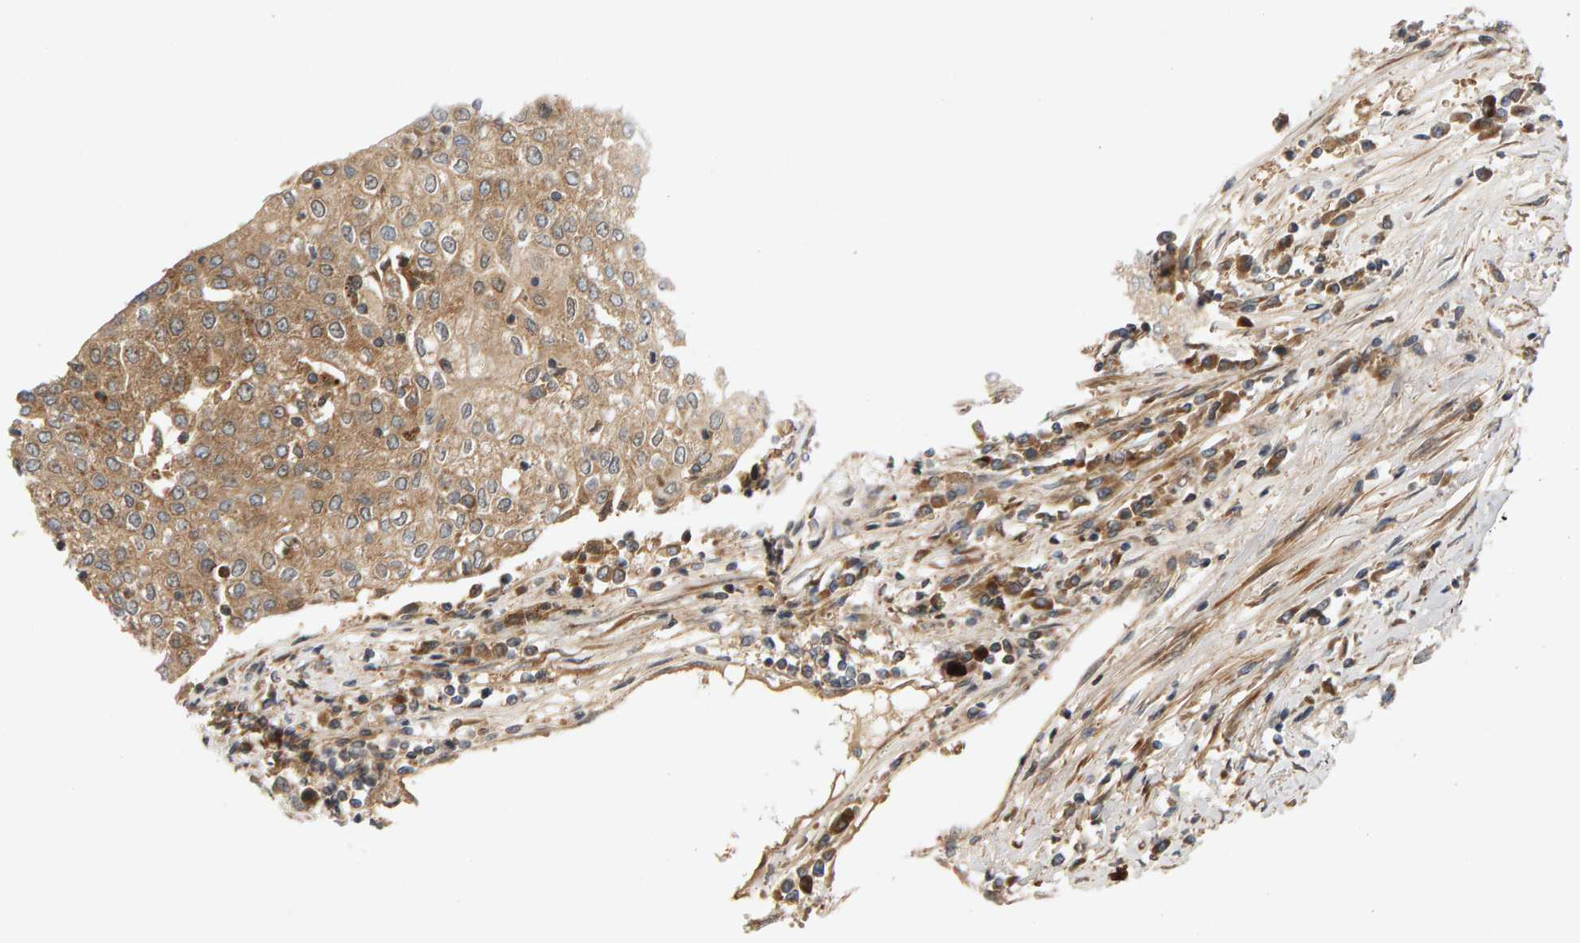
{"staining": {"intensity": "moderate", "quantity": ">75%", "location": "cytoplasmic/membranous"}, "tissue": "urothelial cancer", "cell_type": "Tumor cells", "image_type": "cancer", "snomed": [{"axis": "morphology", "description": "Urothelial carcinoma, High grade"}, {"axis": "topography", "description": "Urinary bladder"}], "caption": "Urothelial carcinoma (high-grade) stained with a protein marker demonstrates moderate staining in tumor cells.", "gene": "BAHCC1", "patient": {"sex": "female", "age": 85}}